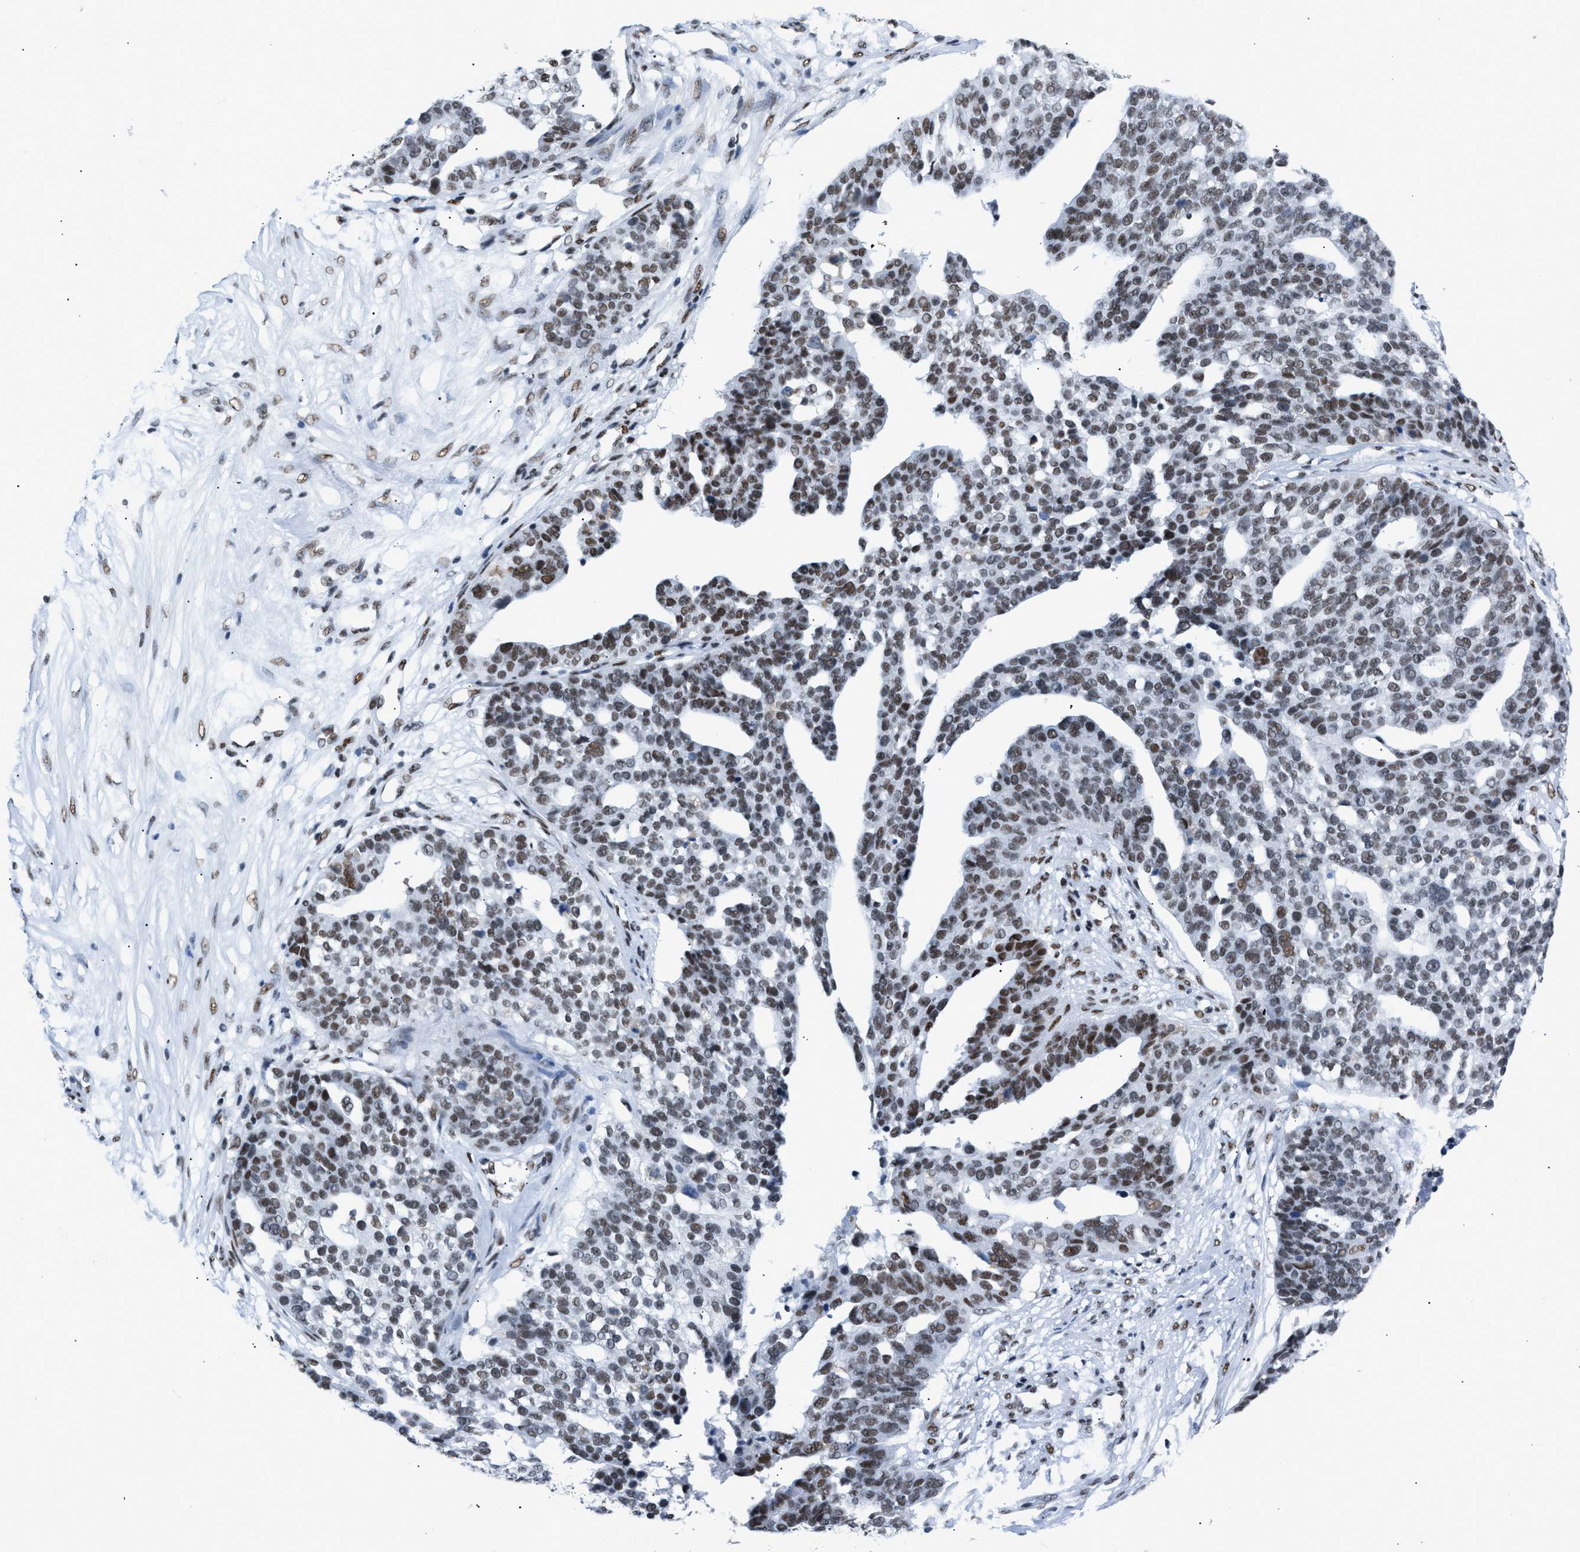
{"staining": {"intensity": "weak", "quantity": "25%-75%", "location": "nuclear"}, "tissue": "ovarian cancer", "cell_type": "Tumor cells", "image_type": "cancer", "snomed": [{"axis": "morphology", "description": "Cystadenocarcinoma, serous, NOS"}, {"axis": "topography", "description": "Ovary"}], "caption": "Human serous cystadenocarcinoma (ovarian) stained for a protein (brown) shows weak nuclear positive staining in about 25%-75% of tumor cells.", "gene": "CCAR2", "patient": {"sex": "female", "age": 59}}